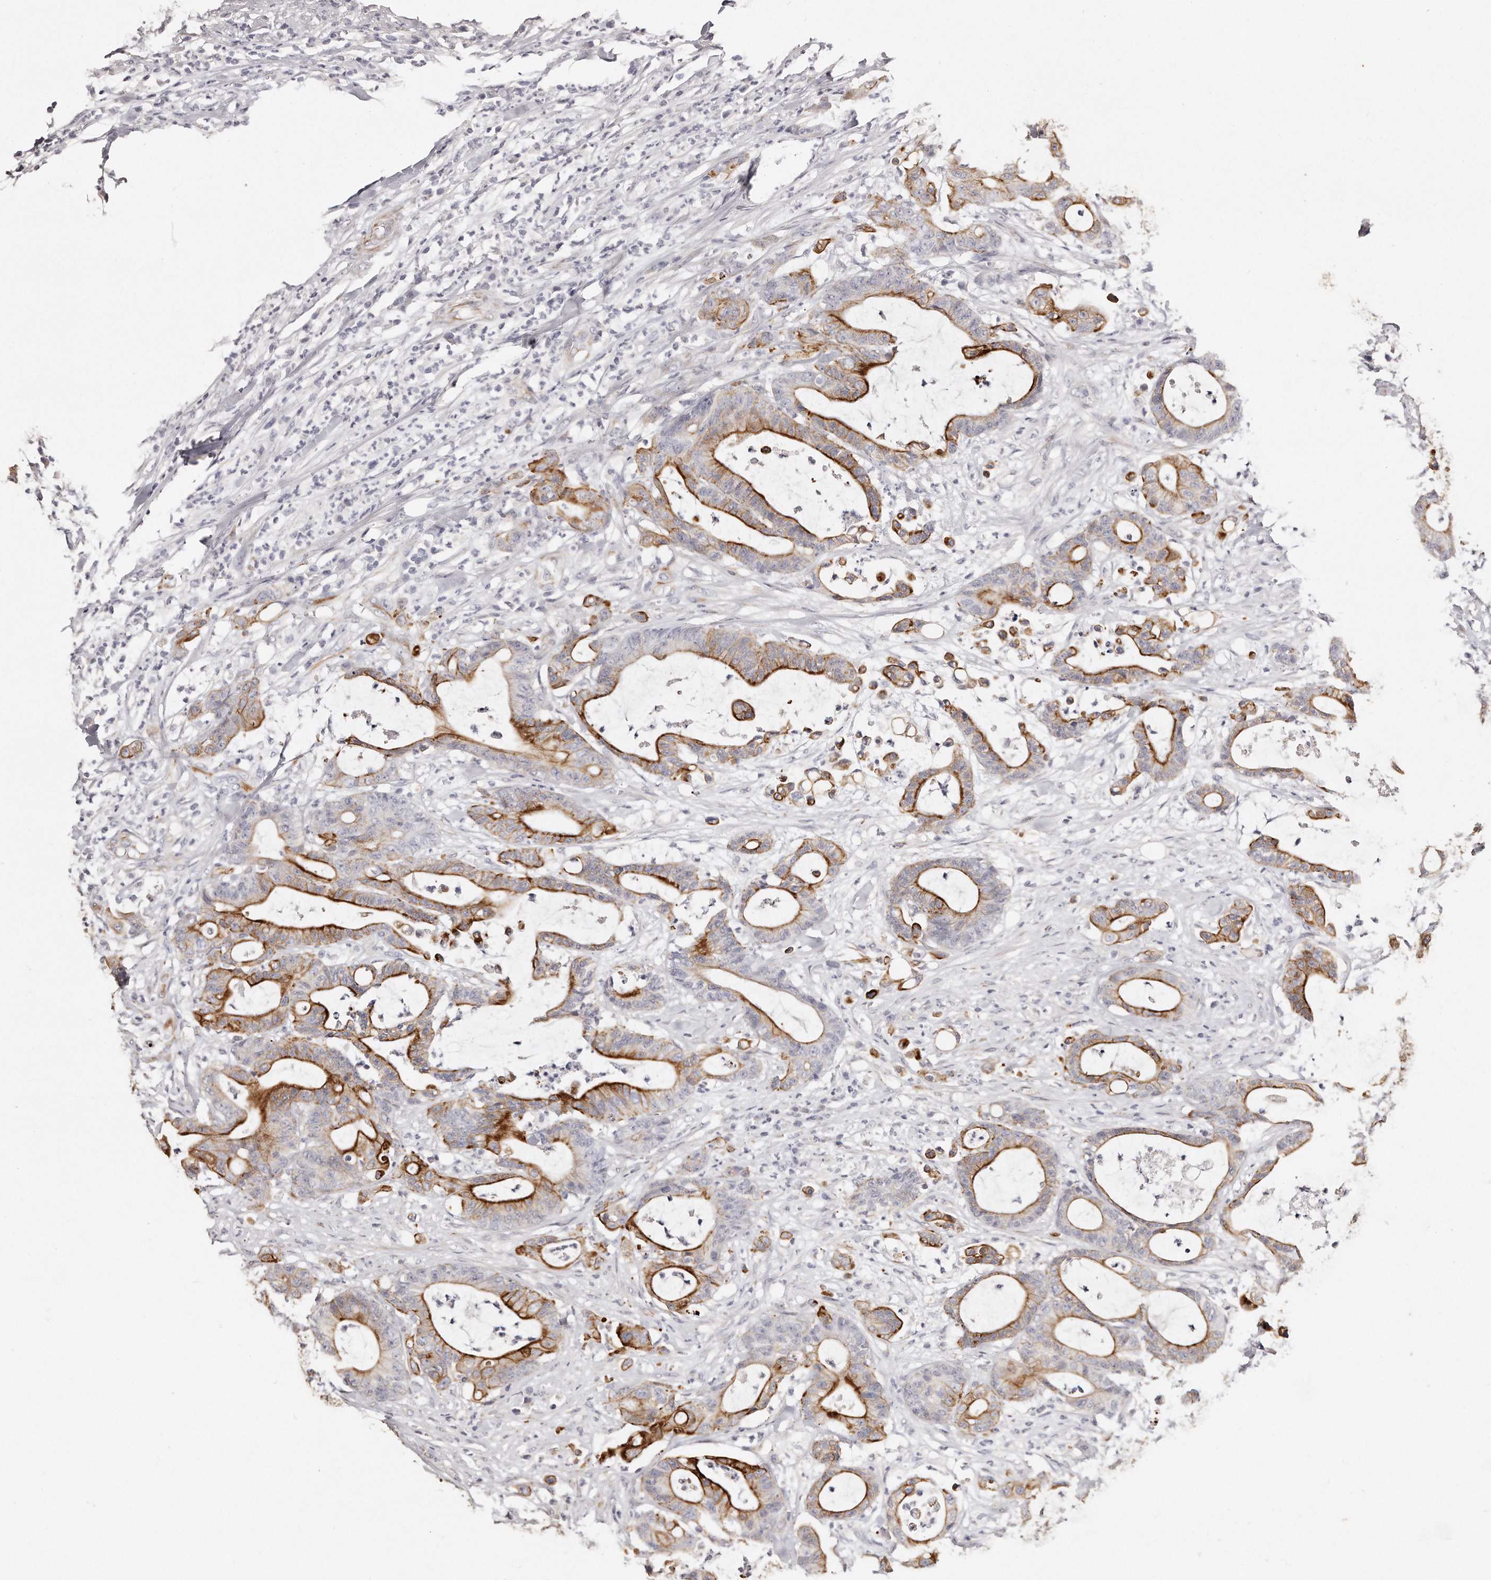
{"staining": {"intensity": "moderate", "quantity": "25%-75%", "location": "cytoplasmic/membranous"}, "tissue": "colorectal cancer", "cell_type": "Tumor cells", "image_type": "cancer", "snomed": [{"axis": "morphology", "description": "Adenocarcinoma, NOS"}, {"axis": "topography", "description": "Colon"}], "caption": "There is medium levels of moderate cytoplasmic/membranous staining in tumor cells of colorectal adenocarcinoma, as demonstrated by immunohistochemical staining (brown color).", "gene": "ZYG11A", "patient": {"sex": "female", "age": 84}}